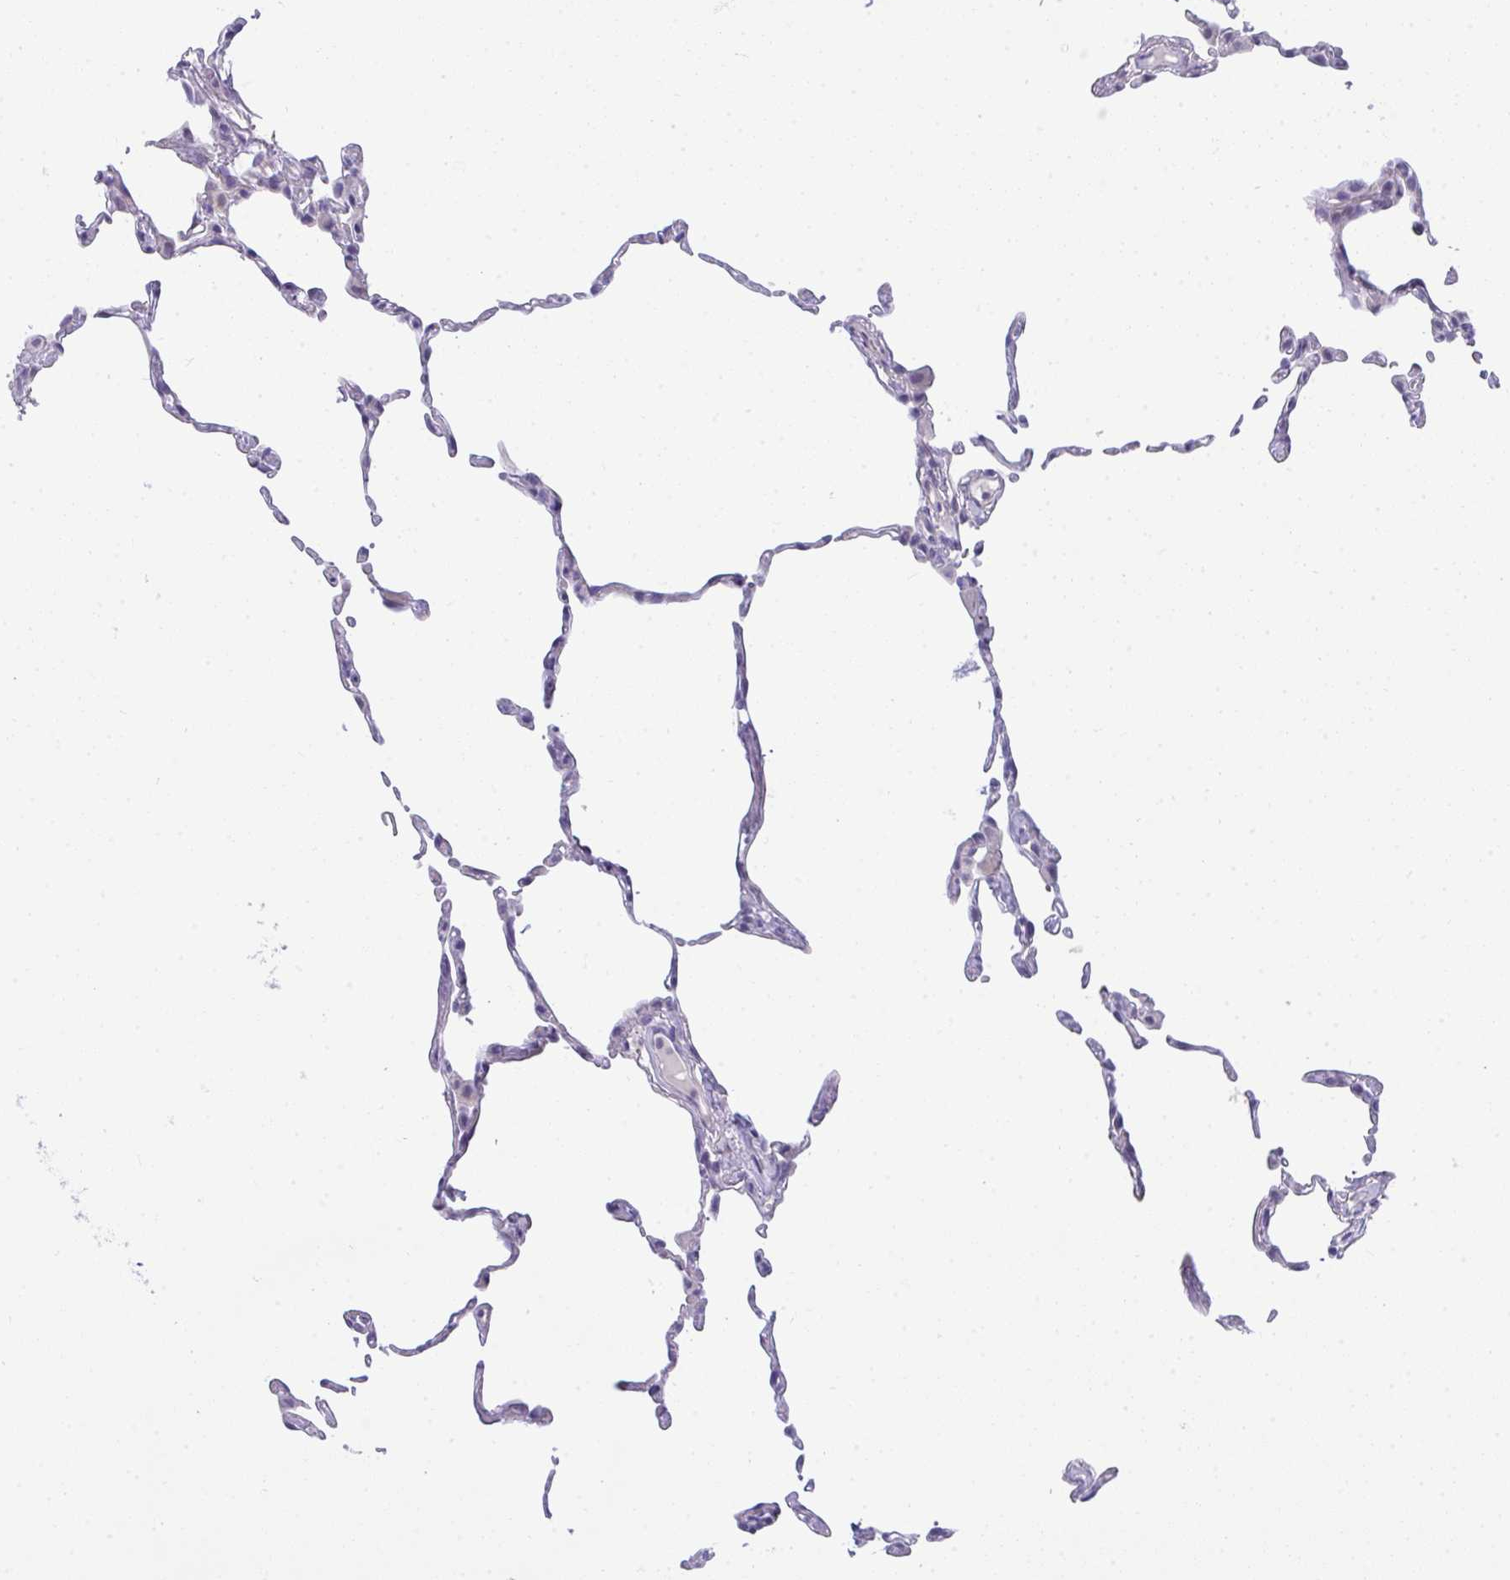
{"staining": {"intensity": "negative", "quantity": "none", "location": "none"}, "tissue": "lung", "cell_type": "Alveolar cells", "image_type": "normal", "snomed": [{"axis": "morphology", "description": "Normal tissue, NOS"}, {"axis": "topography", "description": "Lung"}], "caption": "This is an immunohistochemistry micrograph of benign human lung. There is no staining in alveolar cells.", "gene": "TMEM82", "patient": {"sex": "female", "age": 57}}